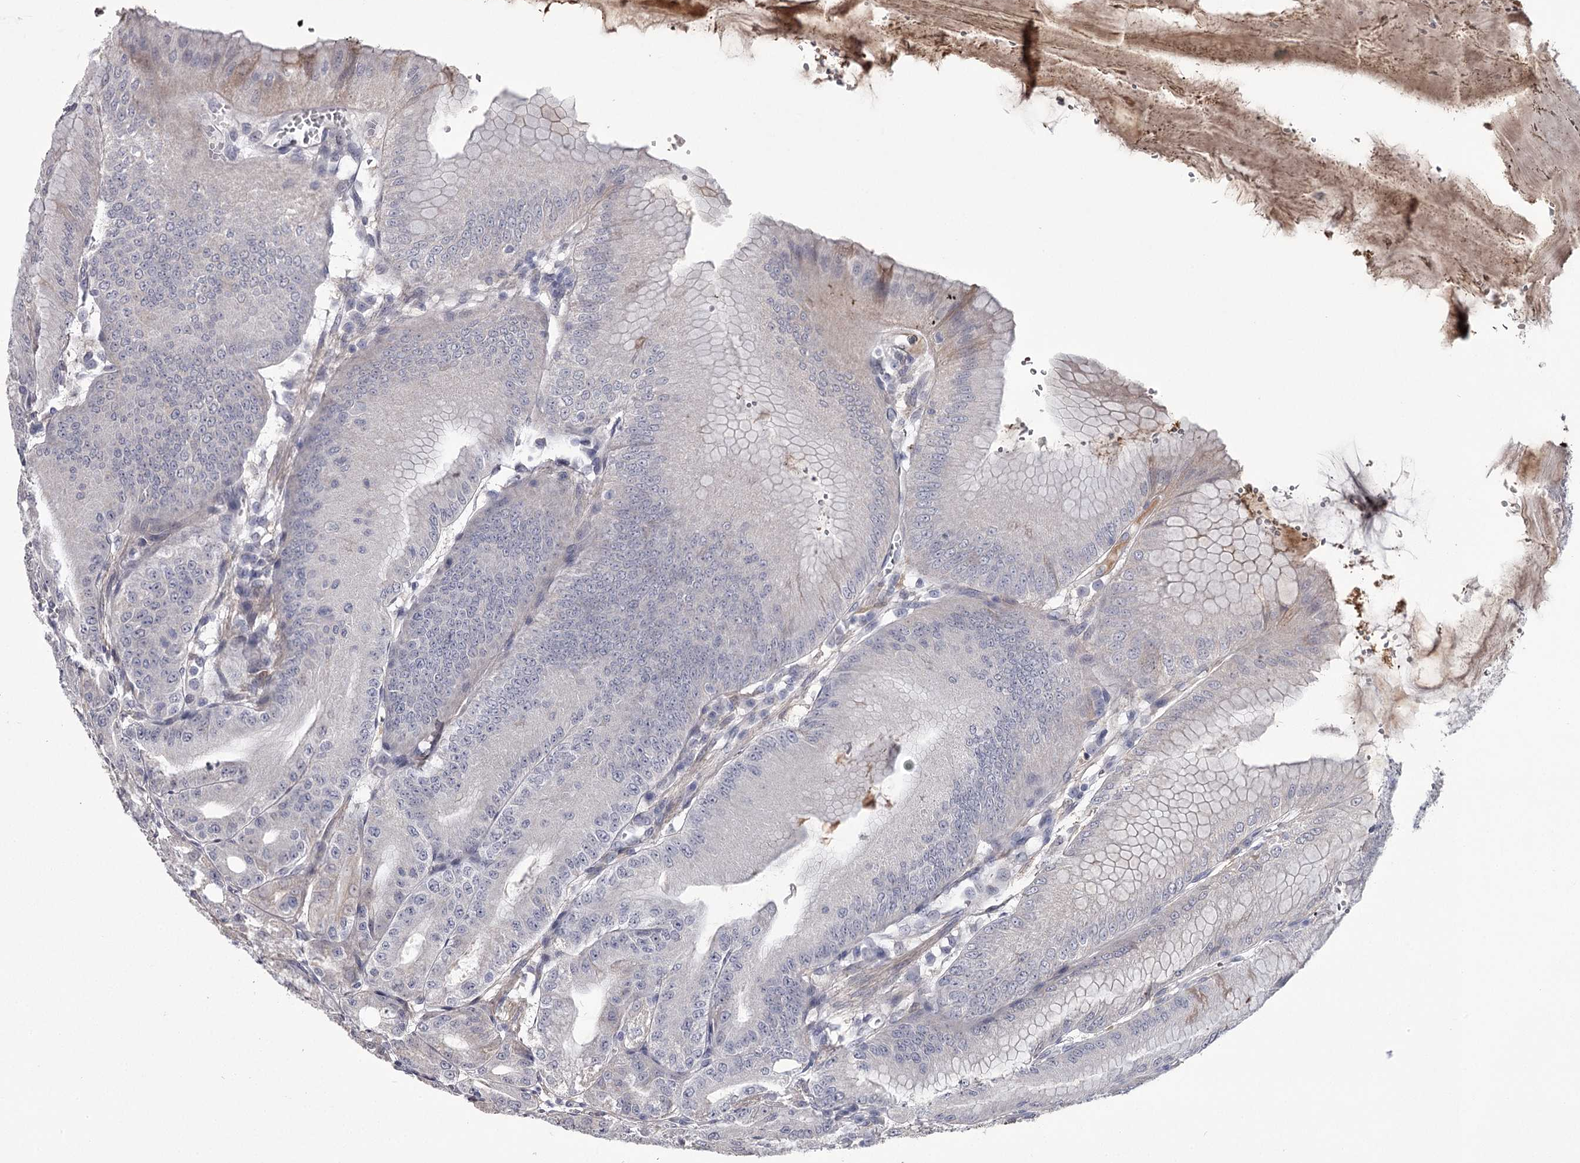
{"staining": {"intensity": "negative", "quantity": "none", "location": "none"}, "tissue": "stomach", "cell_type": "Glandular cells", "image_type": "normal", "snomed": [{"axis": "morphology", "description": "Normal tissue, NOS"}, {"axis": "topography", "description": "Stomach, lower"}], "caption": "DAB immunohistochemical staining of unremarkable stomach reveals no significant expression in glandular cells.", "gene": "FDXACB1", "patient": {"sex": "male", "age": 71}}